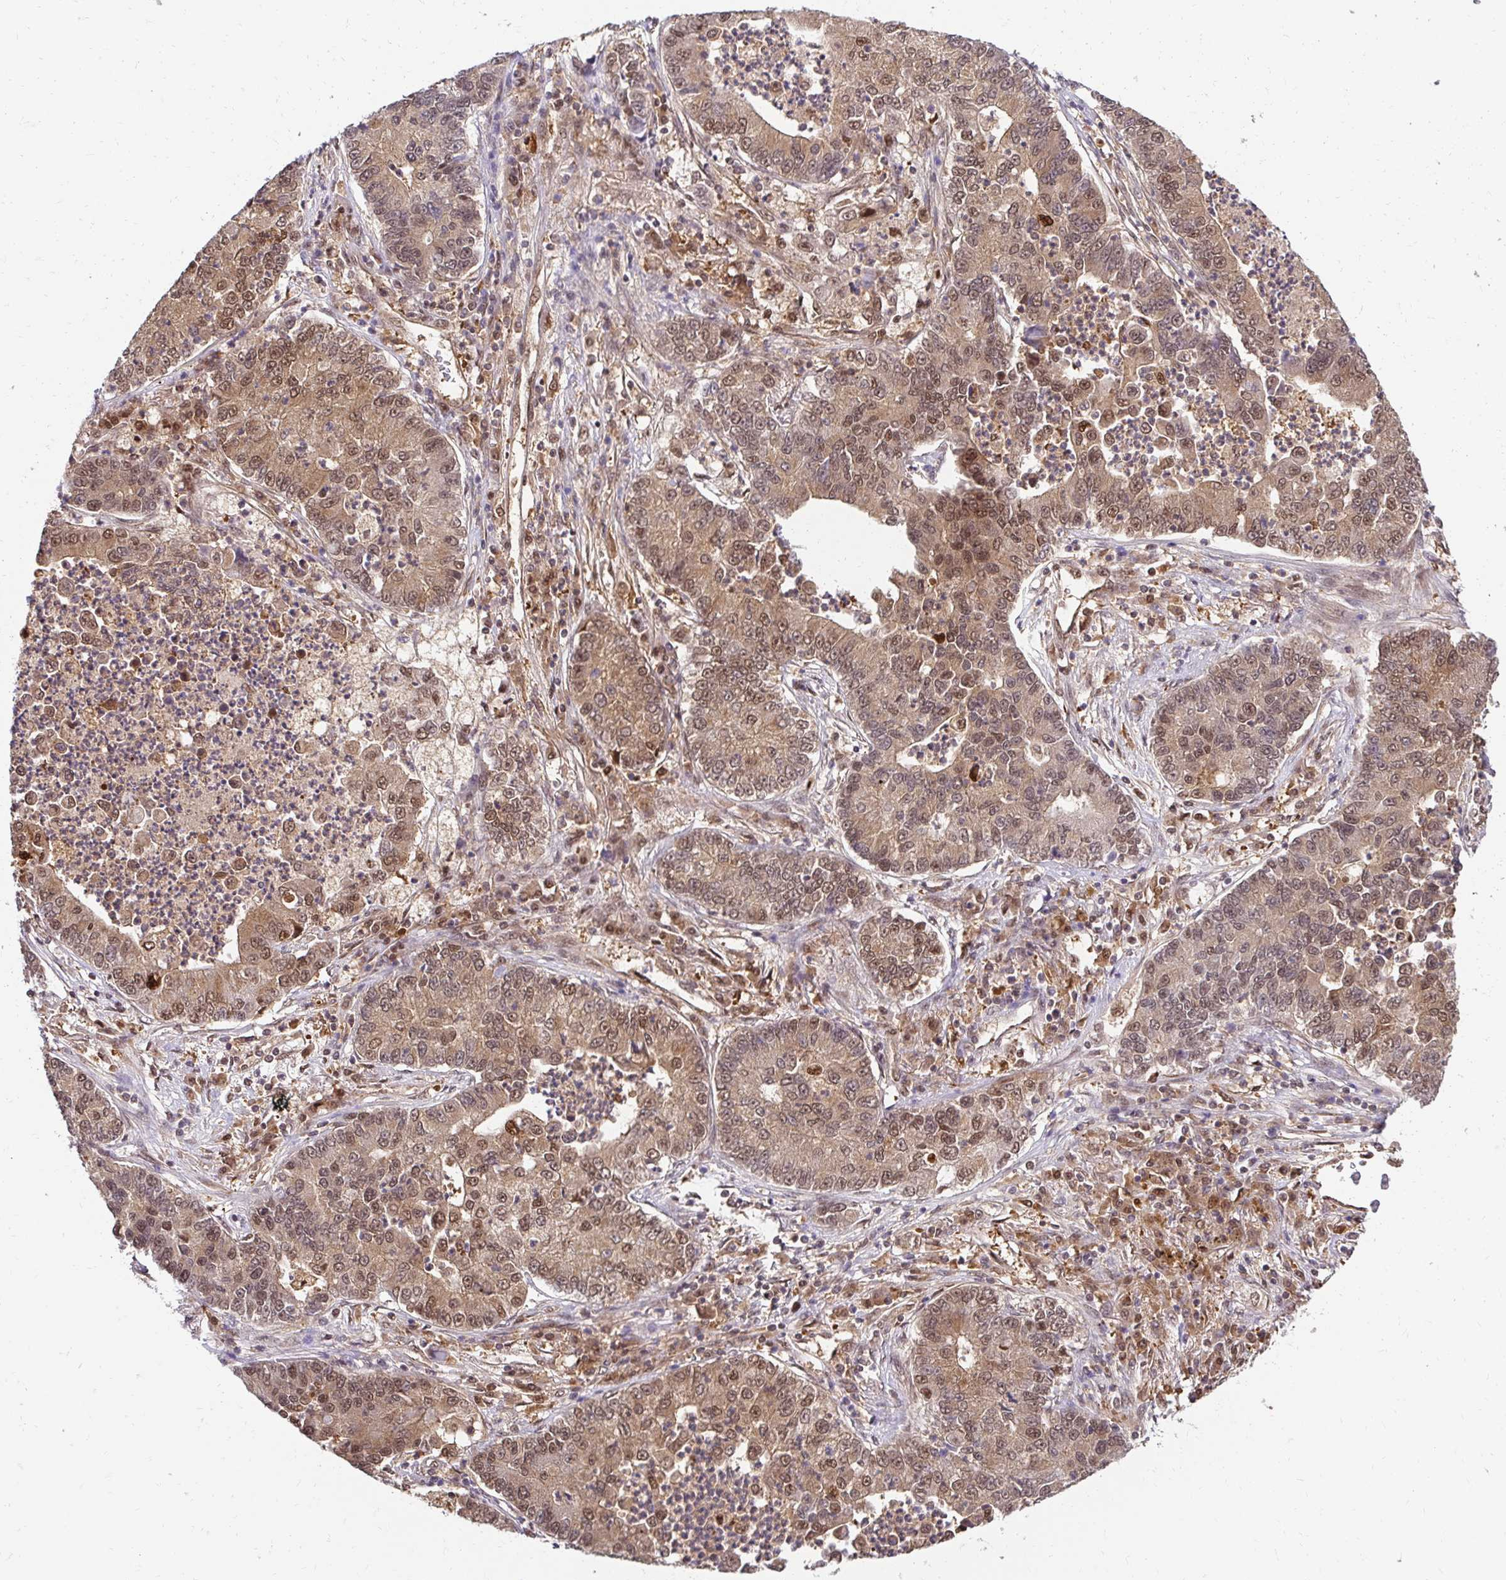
{"staining": {"intensity": "moderate", "quantity": ">75%", "location": "cytoplasmic/membranous,nuclear"}, "tissue": "lung cancer", "cell_type": "Tumor cells", "image_type": "cancer", "snomed": [{"axis": "morphology", "description": "Adenocarcinoma, NOS"}, {"axis": "topography", "description": "Lung"}], "caption": "Lung adenocarcinoma tissue demonstrates moderate cytoplasmic/membranous and nuclear positivity in approximately >75% of tumor cells, visualized by immunohistochemistry.", "gene": "PSMA4", "patient": {"sex": "female", "age": 57}}